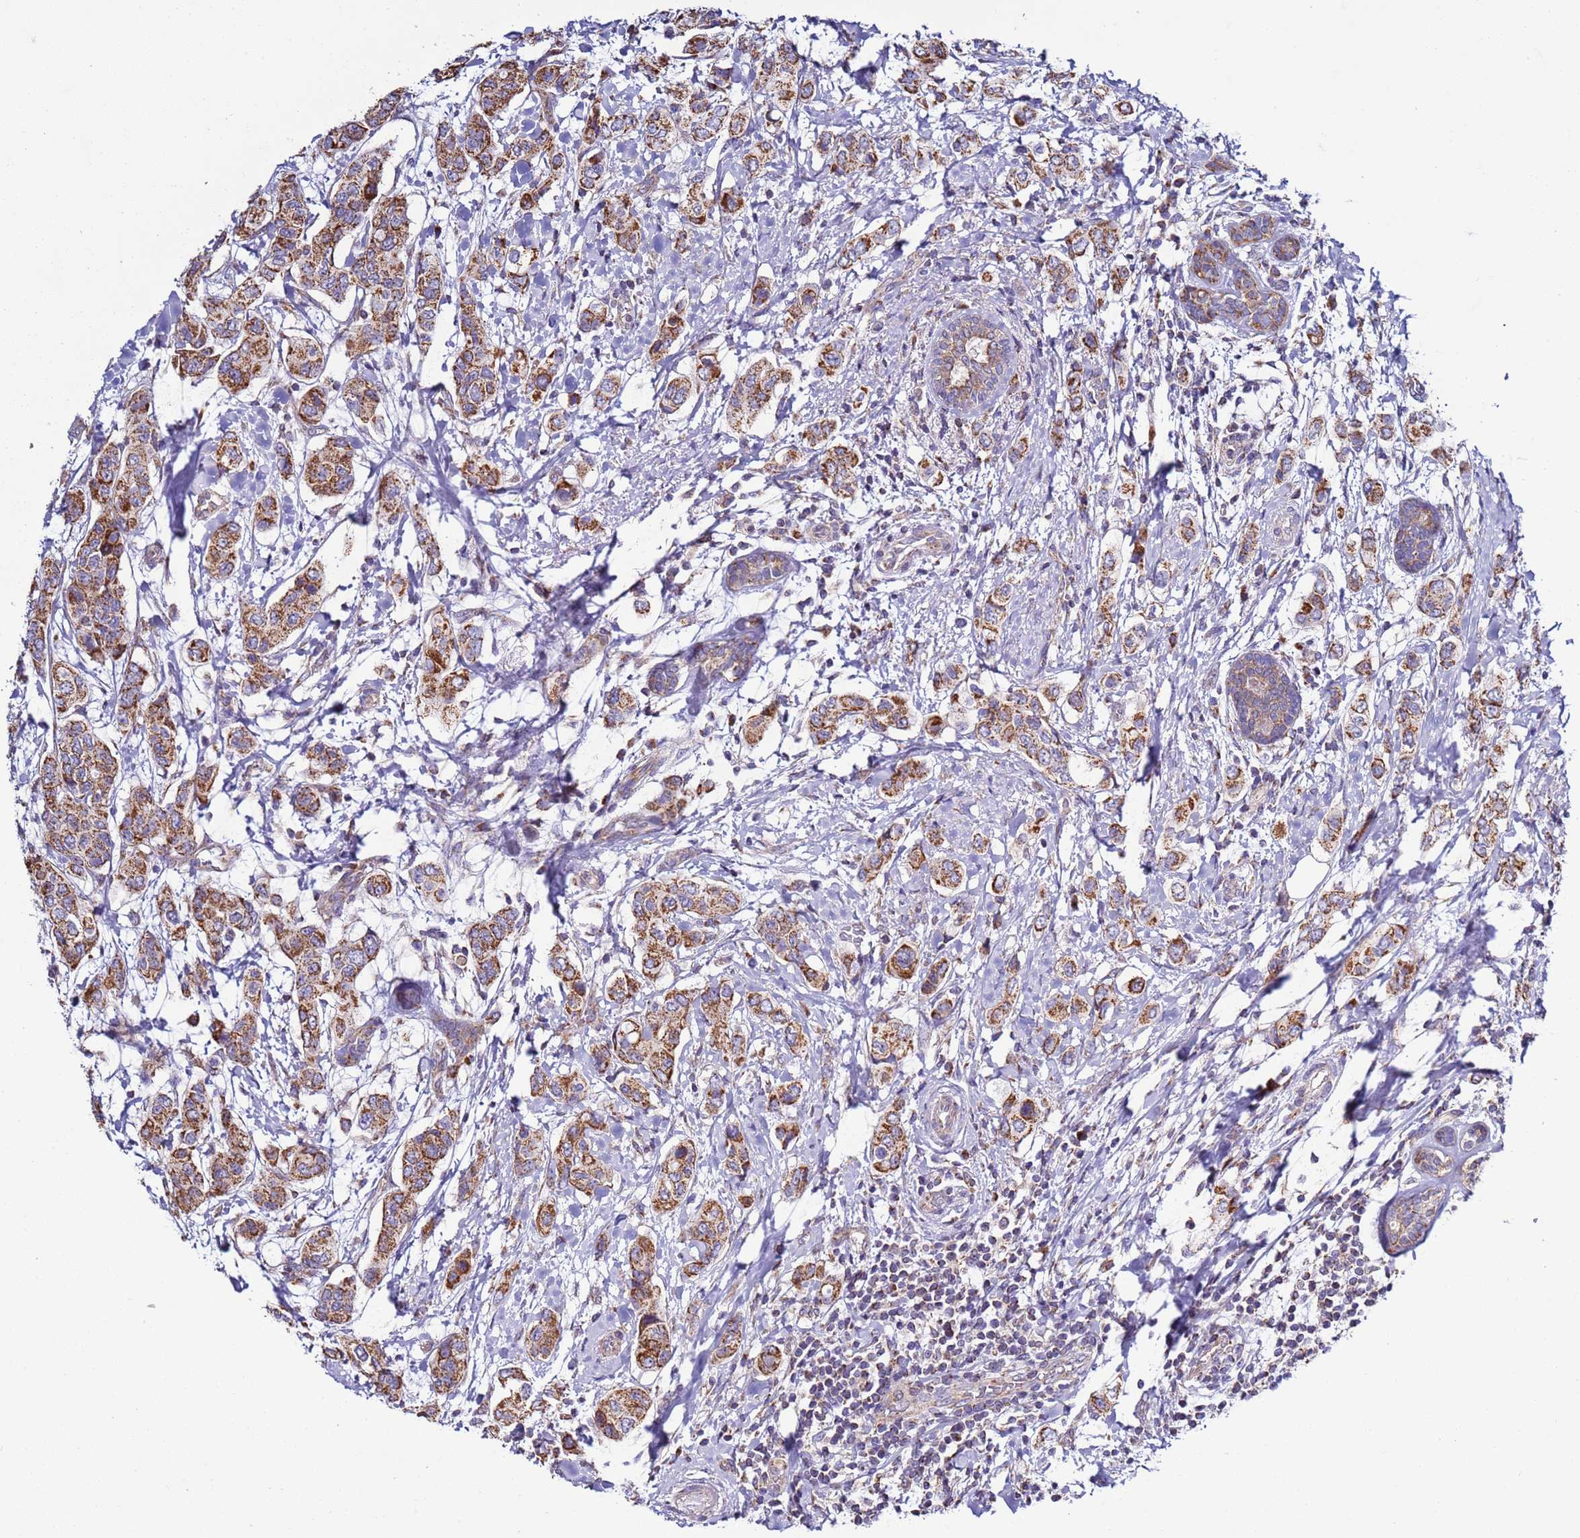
{"staining": {"intensity": "strong", "quantity": ">75%", "location": "cytoplasmic/membranous"}, "tissue": "breast cancer", "cell_type": "Tumor cells", "image_type": "cancer", "snomed": [{"axis": "morphology", "description": "Lobular carcinoma"}, {"axis": "topography", "description": "Breast"}], "caption": "Immunohistochemistry of human breast cancer demonstrates high levels of strong cytoplasmic/membranous expression in approximately >75% of tumor cells. Immunohistochemistry (ihc) stains the protein of interest in brown and the nuclei are stained blue.", "gene": "AHI1", "patient": {"sex": "female", "age": 51}}